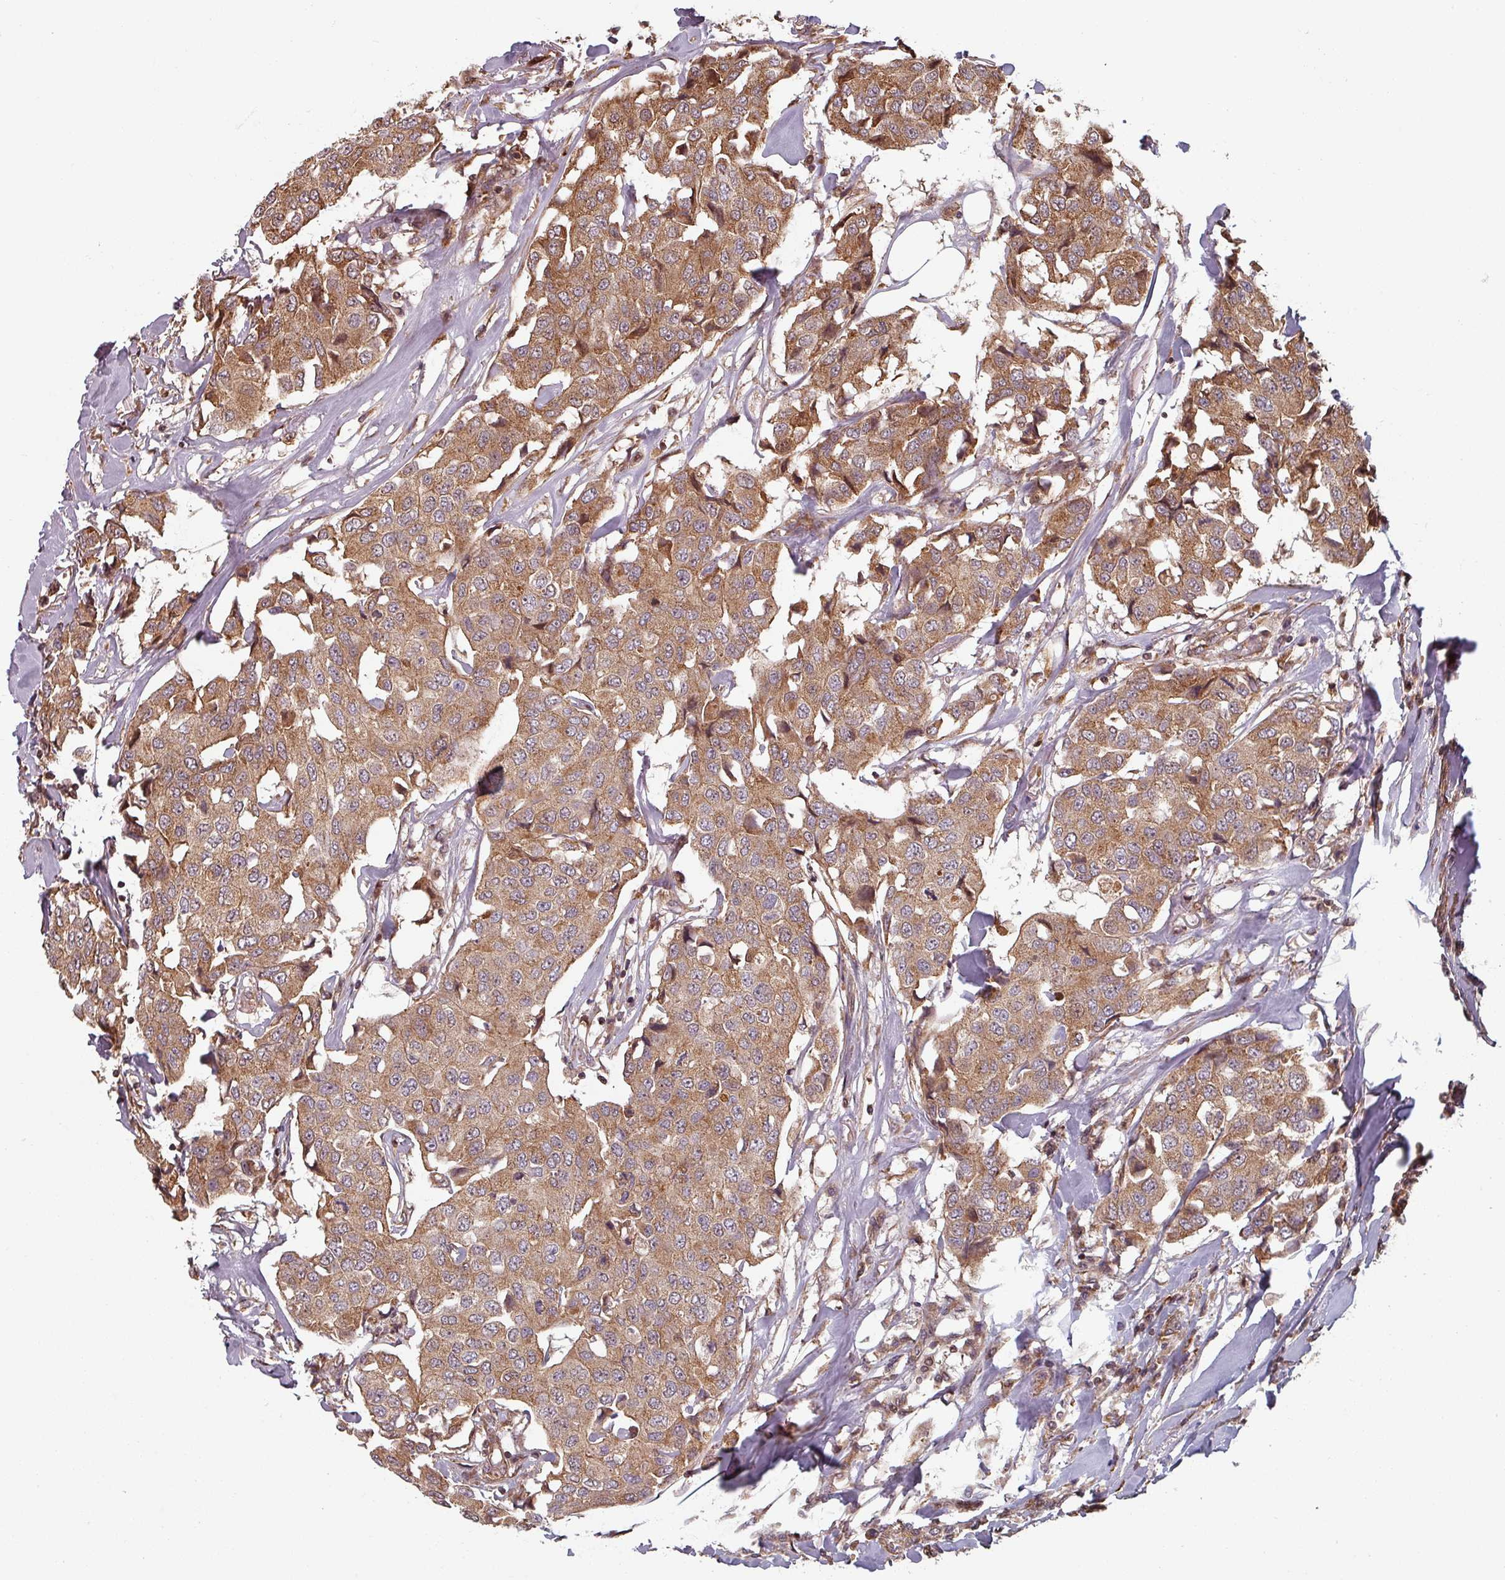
{"staining": {"intensity": "moderate", "quantity": ">75%", "location": "cytoplasmic/membranous"}, "tissue": "breast cancer", "cell_type": "Tumor cells", "image_type": "cancer", "snomed": [{"axis": "morphology", "description": "Duct carcinoma"}, {"axis": "topography", "description": "Breast"}], "caption": "A photomicrograph of human breast cancer (infiltrating ductal carcinoma) stained for a protein displays moderate cytoplasmic/membranous brown staining in tumor cells. (IHC, brightfield microscopy, high magnification).", "gene": "EID1", "patient": {"sex": "female", "age": 80}}